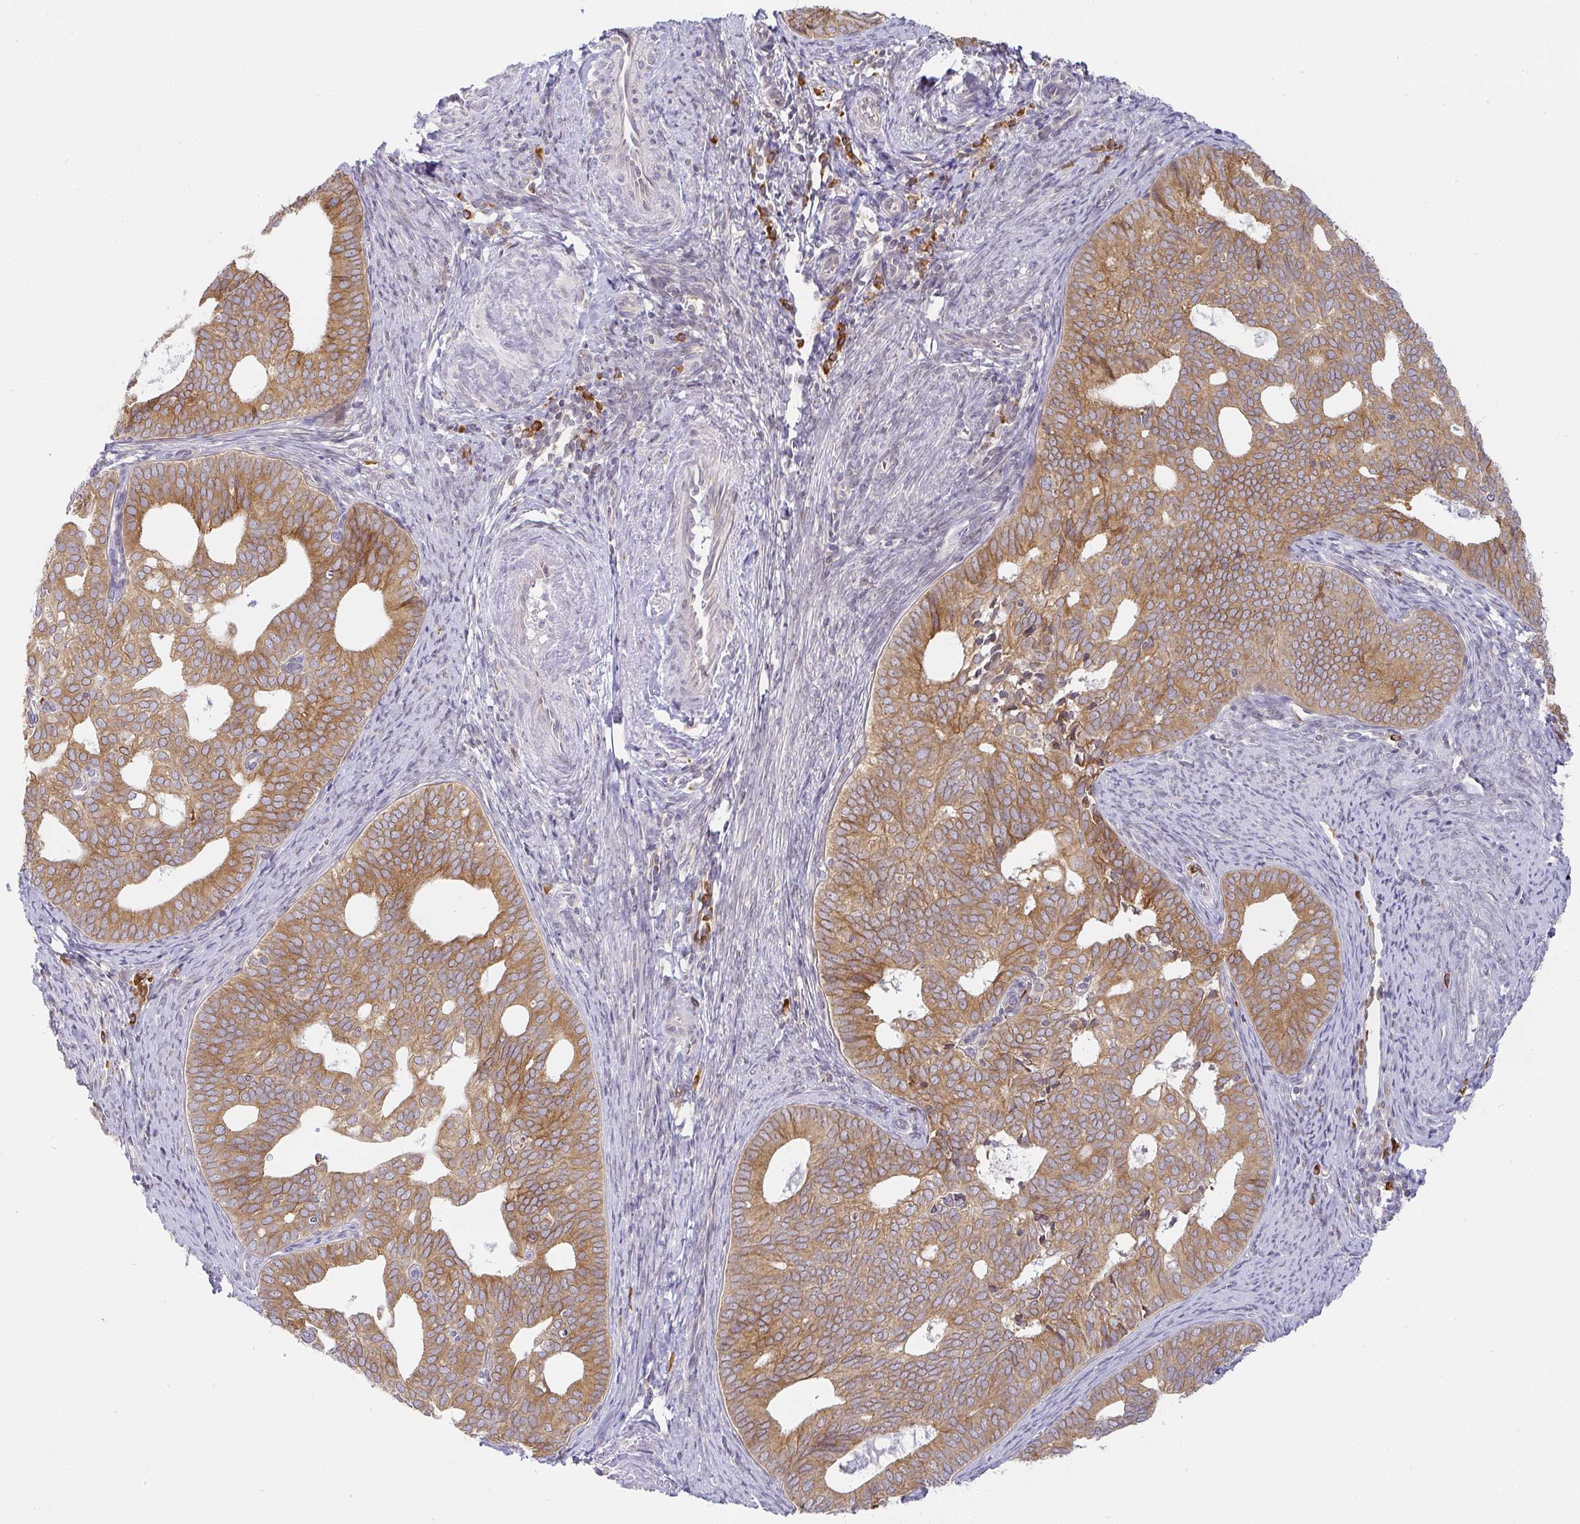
{"staining": {"intensity": "moderate", "quantity": "25%-75%", "location": "cytoplasmic/membranous"}, "tissue": "endometrial cancer", "cell_type": "Tumor cells", "image_type": "cancer", "snomed": [{"axis": "morphology", "description": "Adenocarcinoma, NOS"}, {"axis": "topography", "description": "Endometrium"}], "caption": "Immunohistochemistry photomicrograph of neoplastic tissue: endometrial cancer stained using immunohistochemistry reveals medium levels of moderate protein expression localized specifically in the cytoplasmic/membranous of tumor cells, appearing as a cytoplasmic/membranous brown color.", "gene": "DERL2", "patient": {"sex": "female", "age": 75}}